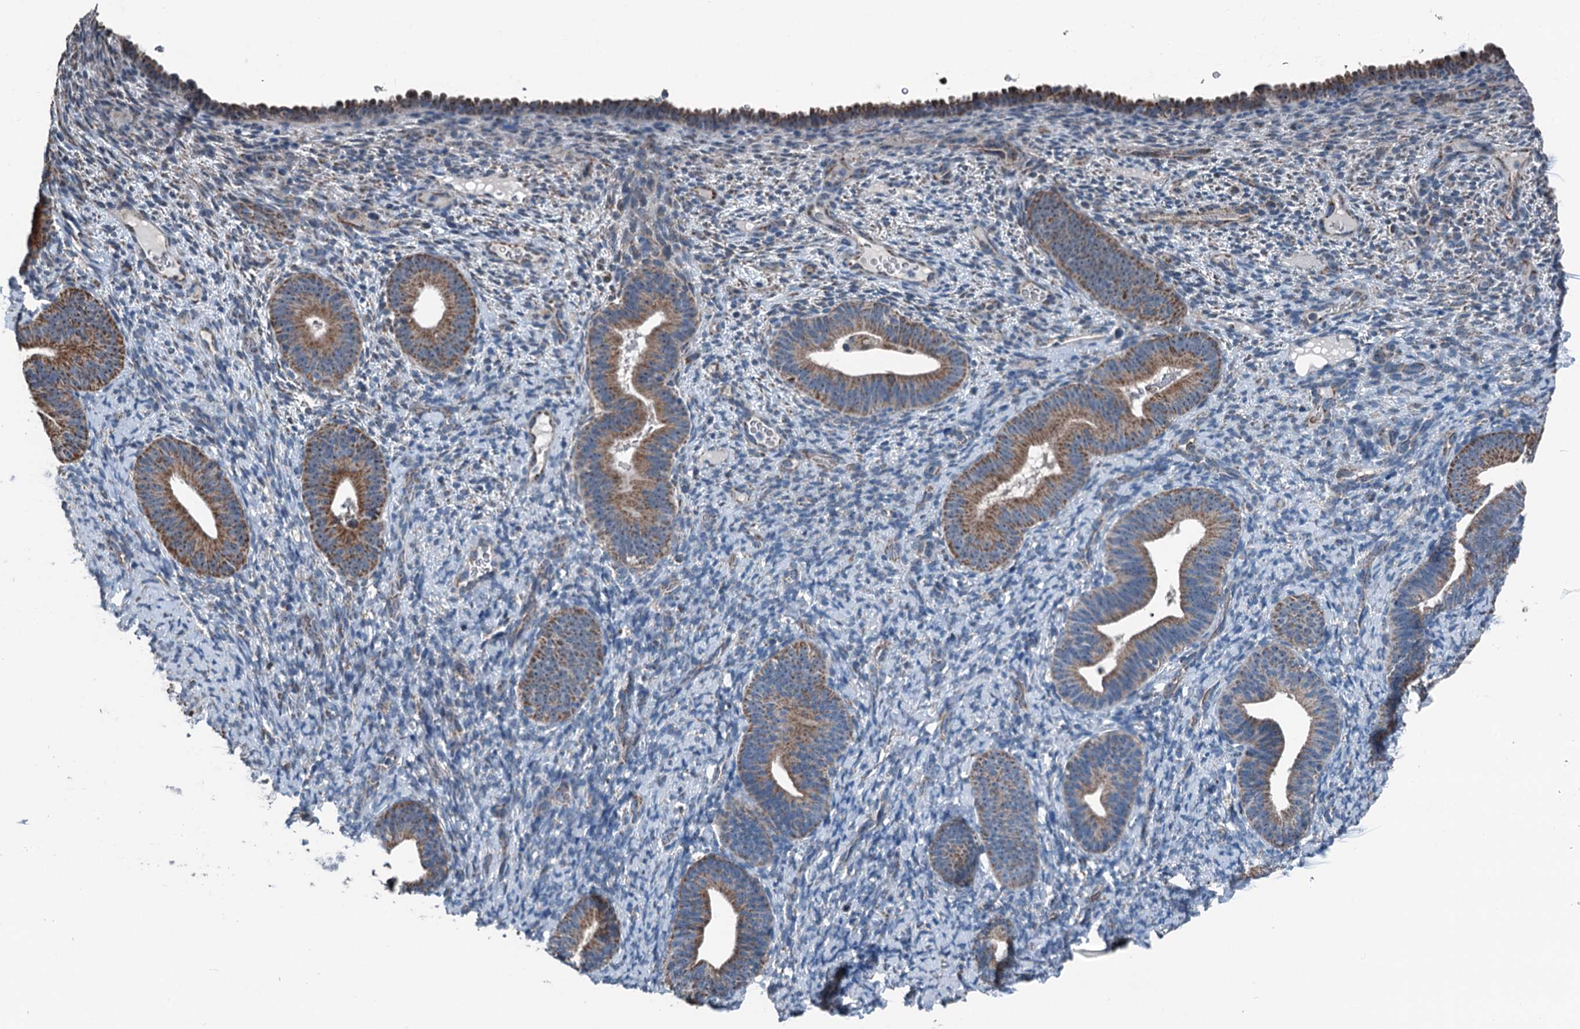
{"staining": {"intensity": "weak", "quantity": "25%-75%", "location": "cytoplasmic/membranous"}, "tissue": "endometrium", "cell_type": "Cells in endometrial stroma", "image_type": "normal", "snomed": [{"axis": "morphology", "description": "Normal tissue, NOS"}, {"axis": "topography", "description": "Endometrium"}], "caption": "Protein expression analysis of normal human endometrium reveals weak cytoplasmic/membranous staining in approximately 25%-75% of cells in endometrial stroma.", "gene": "TRPT1", "patient": {"sex": "female", "age": 65}}